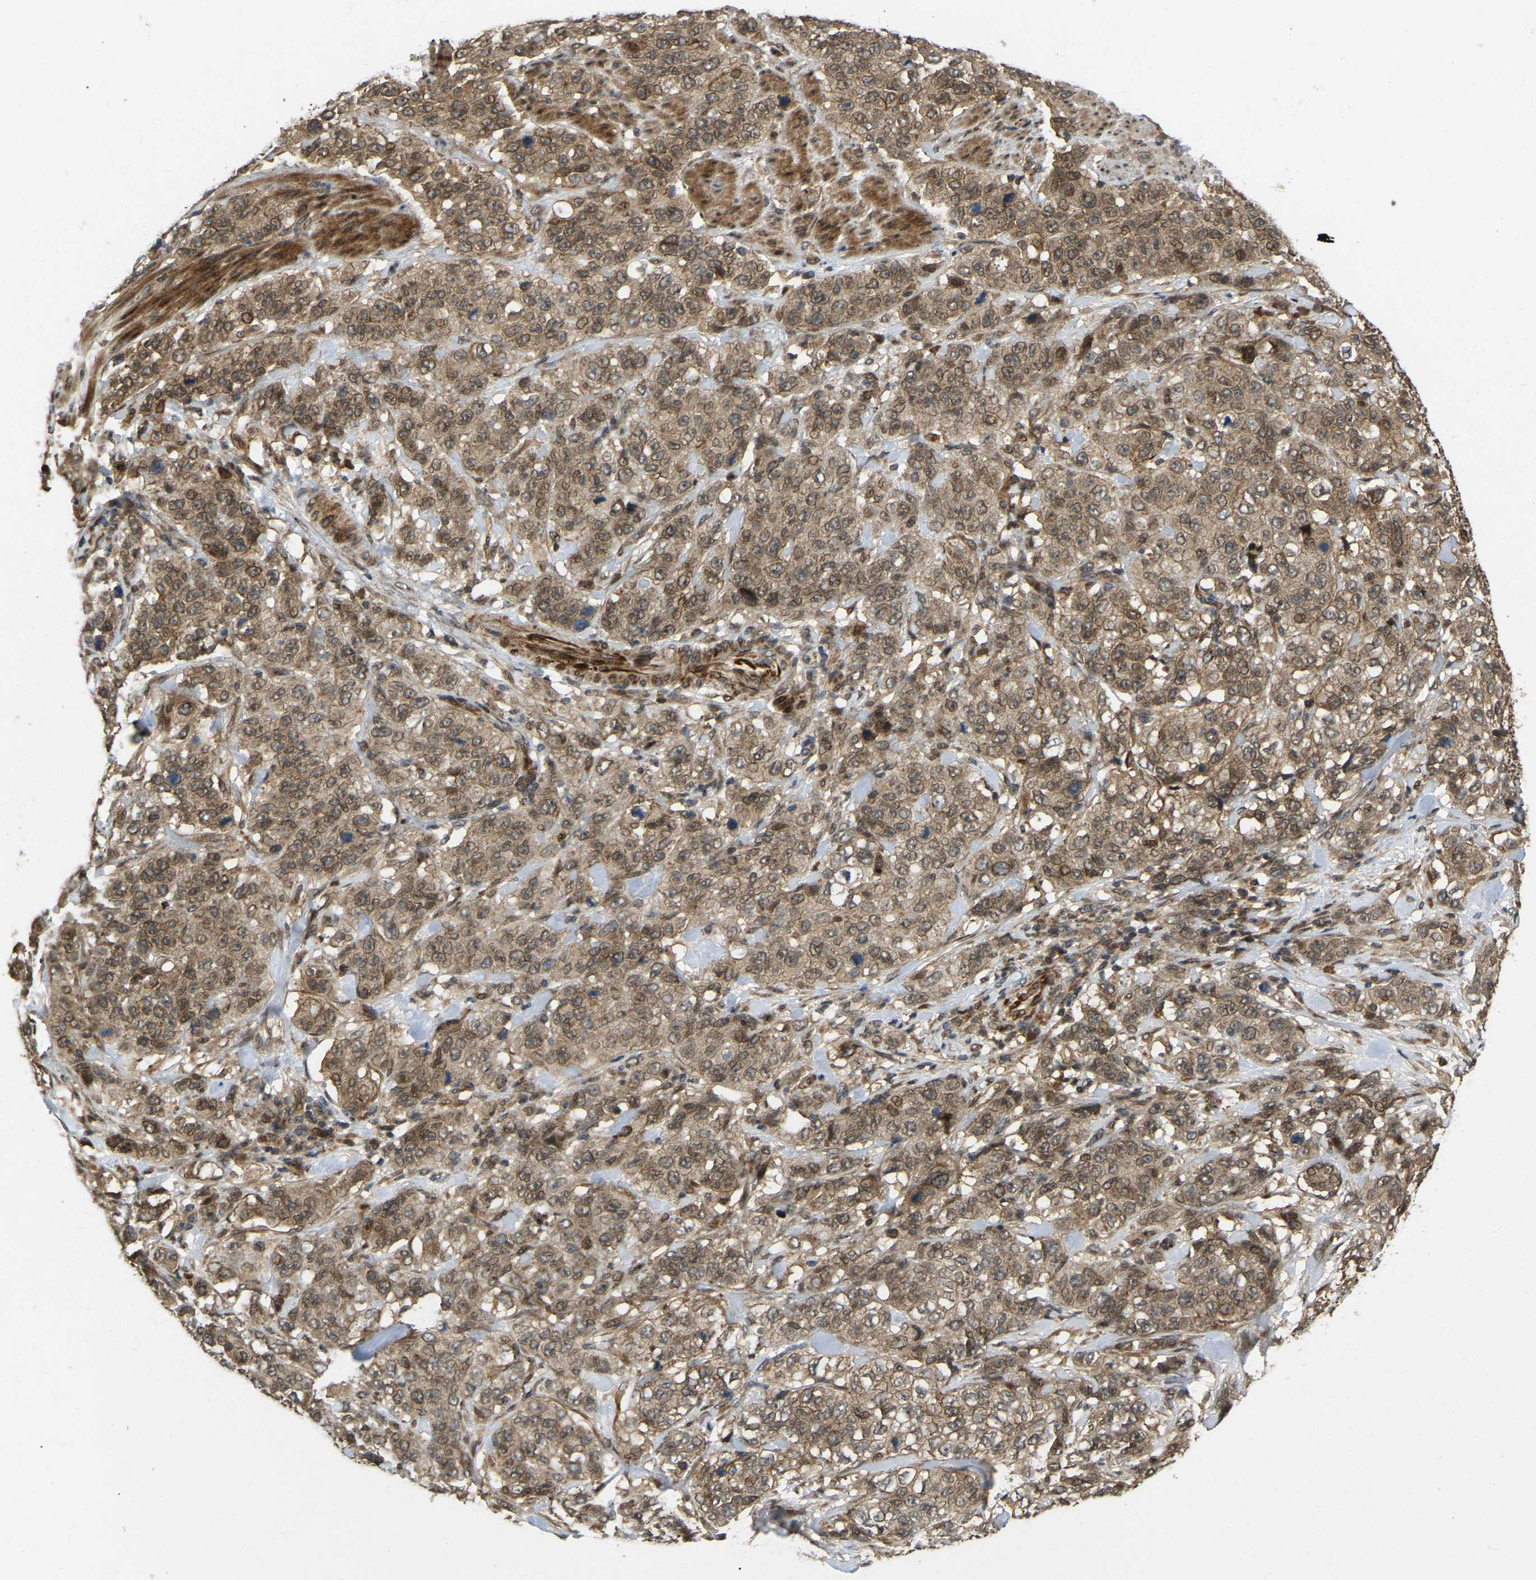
{"staining": {"intensity": "moderate", "quantity": ">75%", "location": "cytoplasmic/membranous,nuclear"}, "tissue": "stomach cancer", "cell_type": "Tumor cells", "image_type": "cancer", "snomed": [{"axis": "morphology", "description": "Adenocarcinoma, NOS"}, {"axis": "topography", "description": "Stomach"}], "caption": "This is a photomicrograph of immunohistochemistry staining of stomach cancer (adenocarcinoma), which shows moderate positivity in the cytoplasmic/membranous and nuclear of tumor cells.", "gene": "KIAA1549", "patient": {"sex": "male", "age": 48}}